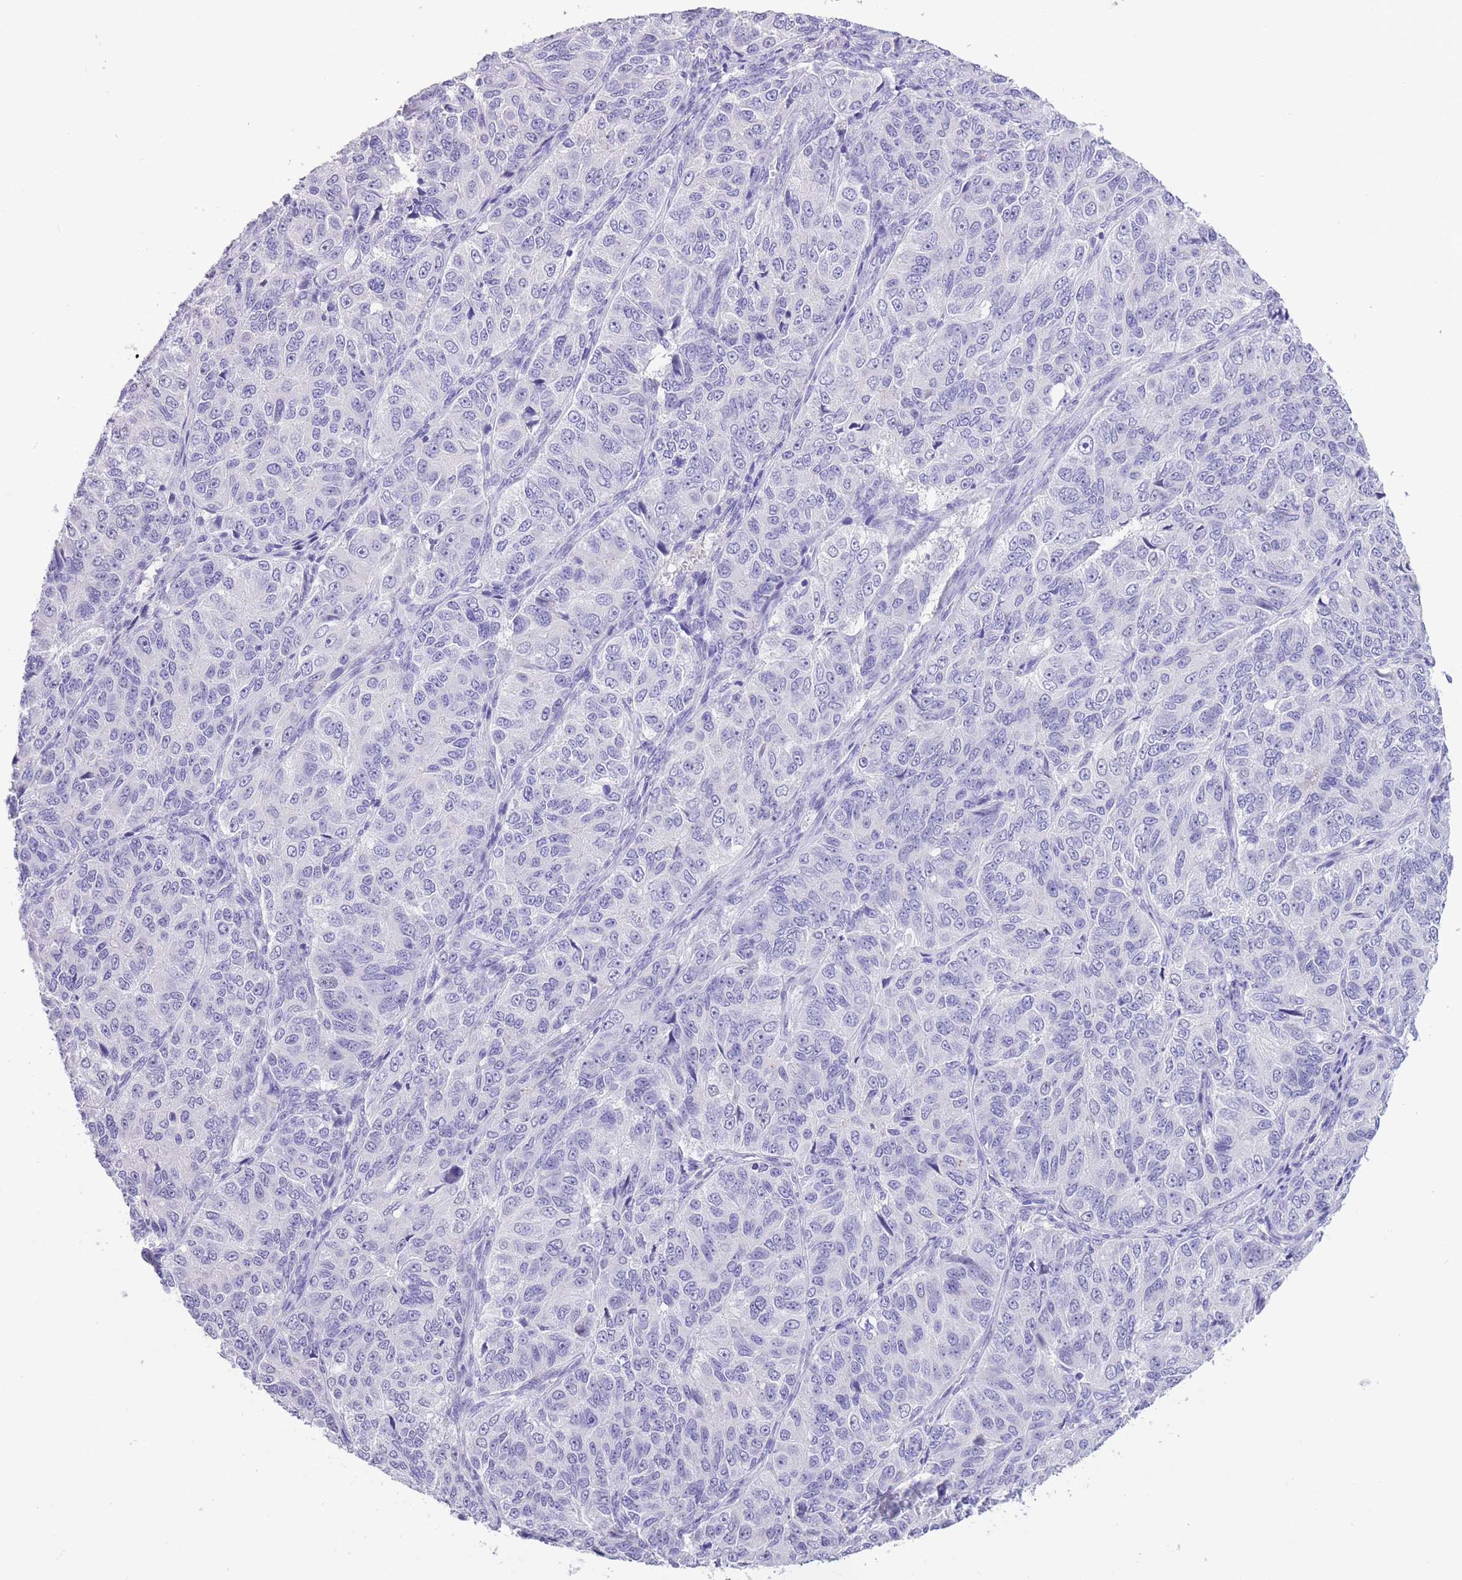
{"staining": {"intensity": "negative", "quantity": "none", "location": "none"}, "tissue": "ovarian cancer", "cell_type": "Tumor cells", "image_type": "cancer", "snomed": [{"axis": "morphology", "description": "Carcinoma, endometroid"}, {"axis": "topography", "description": "Ovary"}], "caption": "Protein analysis of ovarian cancer (endometroid carcinoma) displays no significant staining in tumor cells.", "gene": "RAI2", "patient": {"sex": "female", "age": 51}}